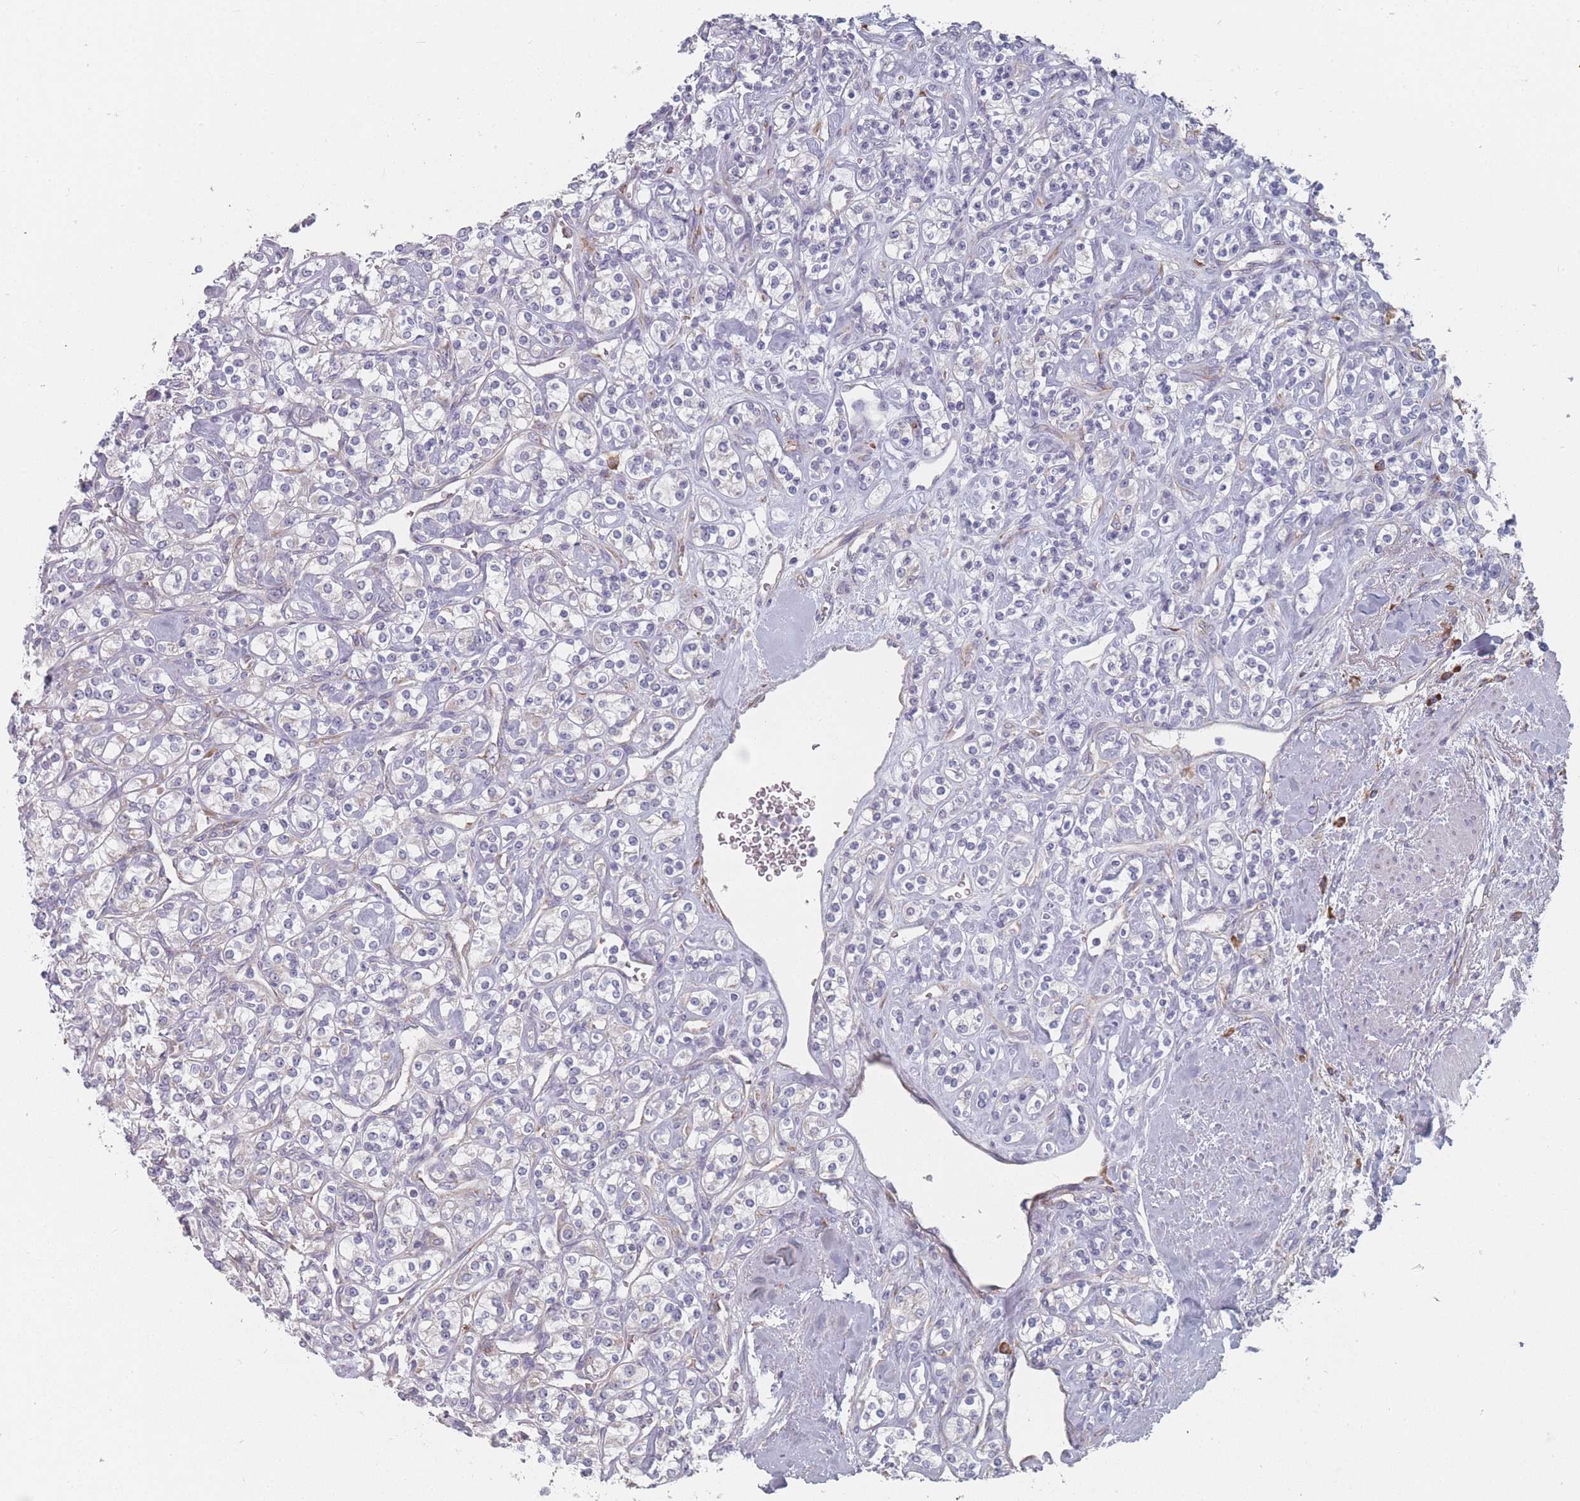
{"staining": {"intensity": "negative", "quantity": "none", "location": "none"}, "tissue": "renal cancer", "cell_type": "Tumor cells", "image_type": "cancer", "snomed": [{"axis": "morphology", "description": "Adenocarcinoma, NOS"}, {"axis": "topography", "description": "Kidney"}], "caption": "The immunohistochemistry photomicrograph has no significant positivity in tumor cells of renal adenocarcinoma tissue.", "gene": "CACNG5", "patient": {"sex": "male", "age": 77}}